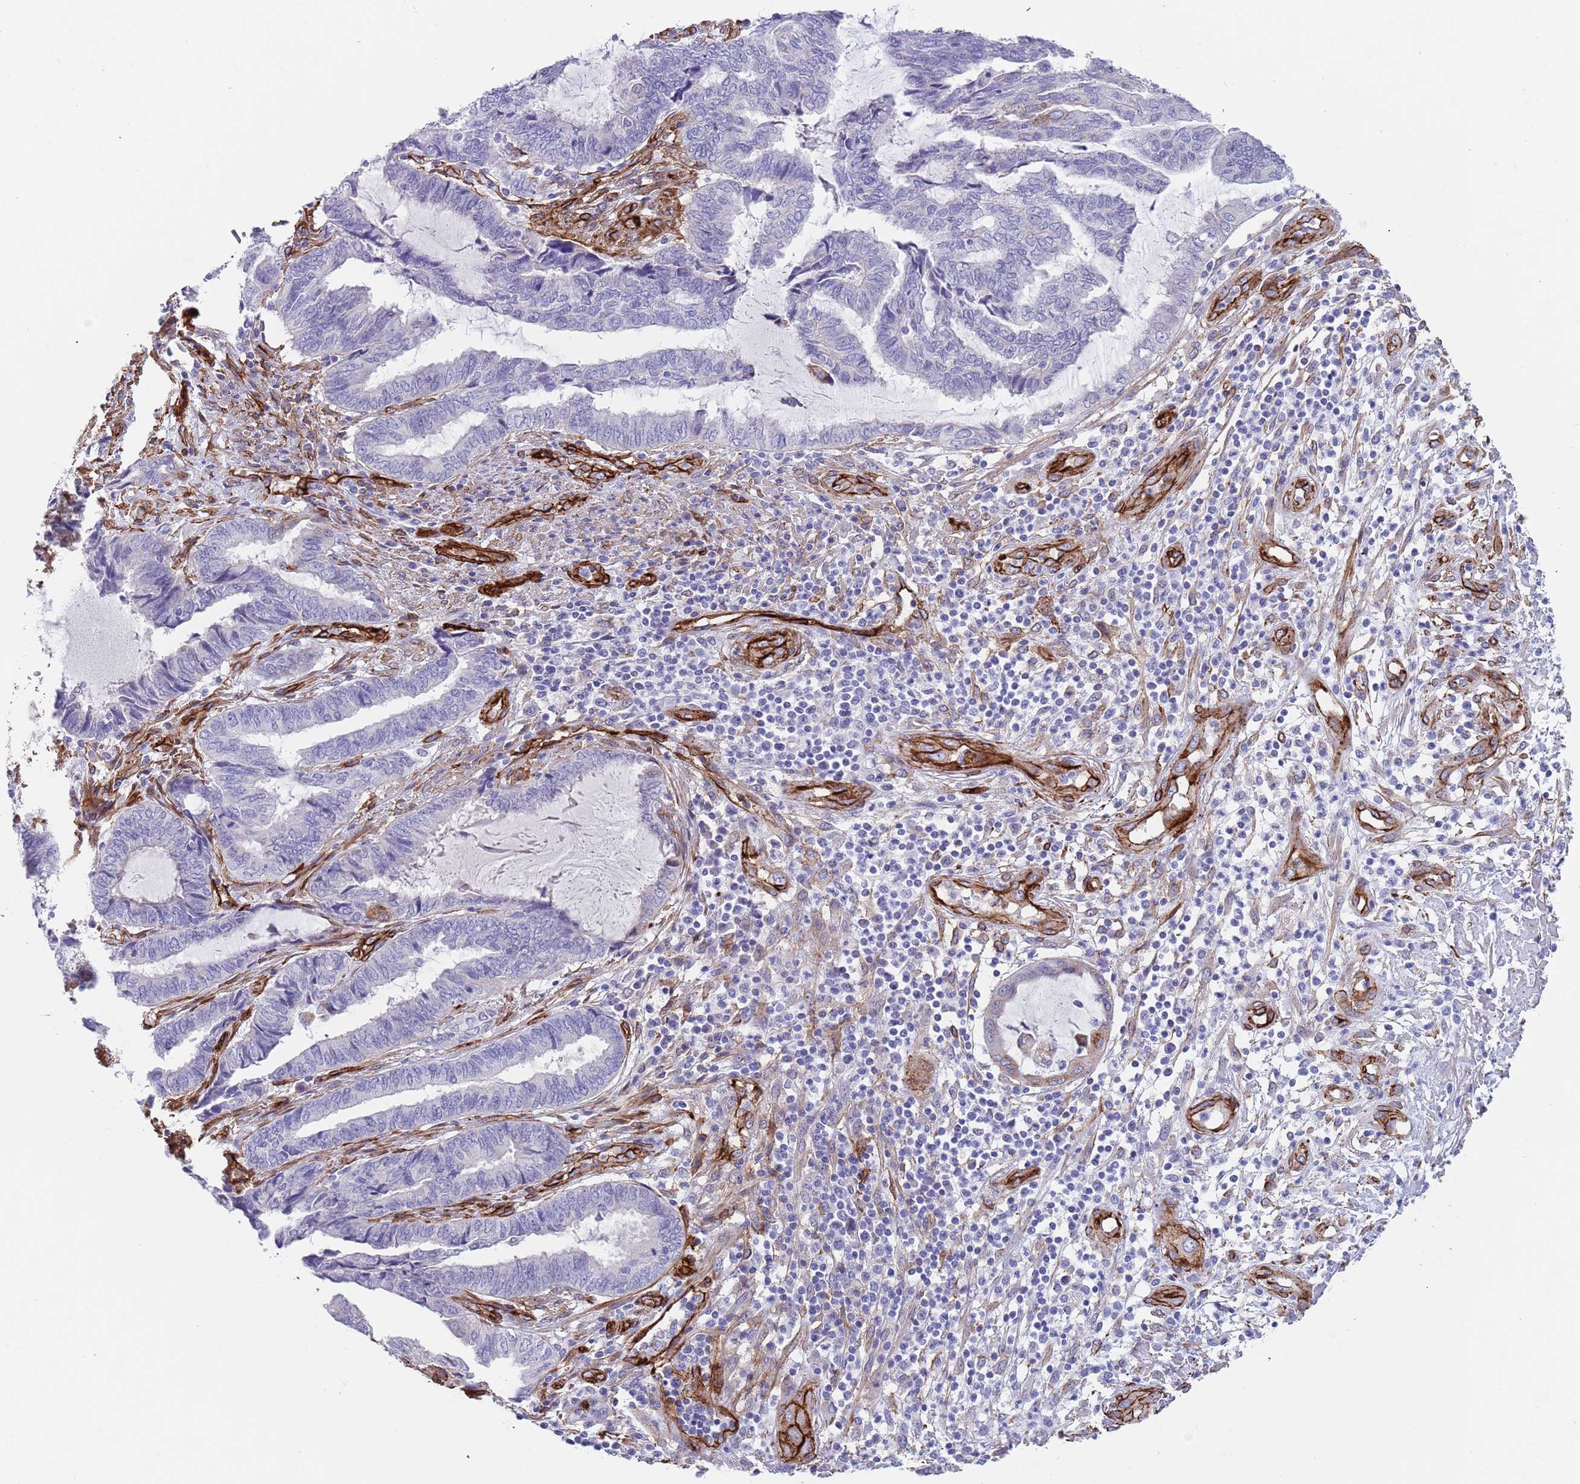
{"staining": {"intensity": "negative", "quantity": "none", "location": "none"}, "tissue": "endometrial cancer", "cell_type": "Tumor cells", "image_type": "cancer", "snomed": [{"axis": "morphology", "description": "Adenocarcinoma, NOS"}, {"axis": "topography", "description": "Uterus"}, {"axis": "topography", "description": "Endometrium"}], "caption": "Adenocarcinoma (endometrial) stained for a protein using IHC exhibits no expression tumor cells.", "gene": "CAV2", "patient": {"sex": "female", "age": 70}}